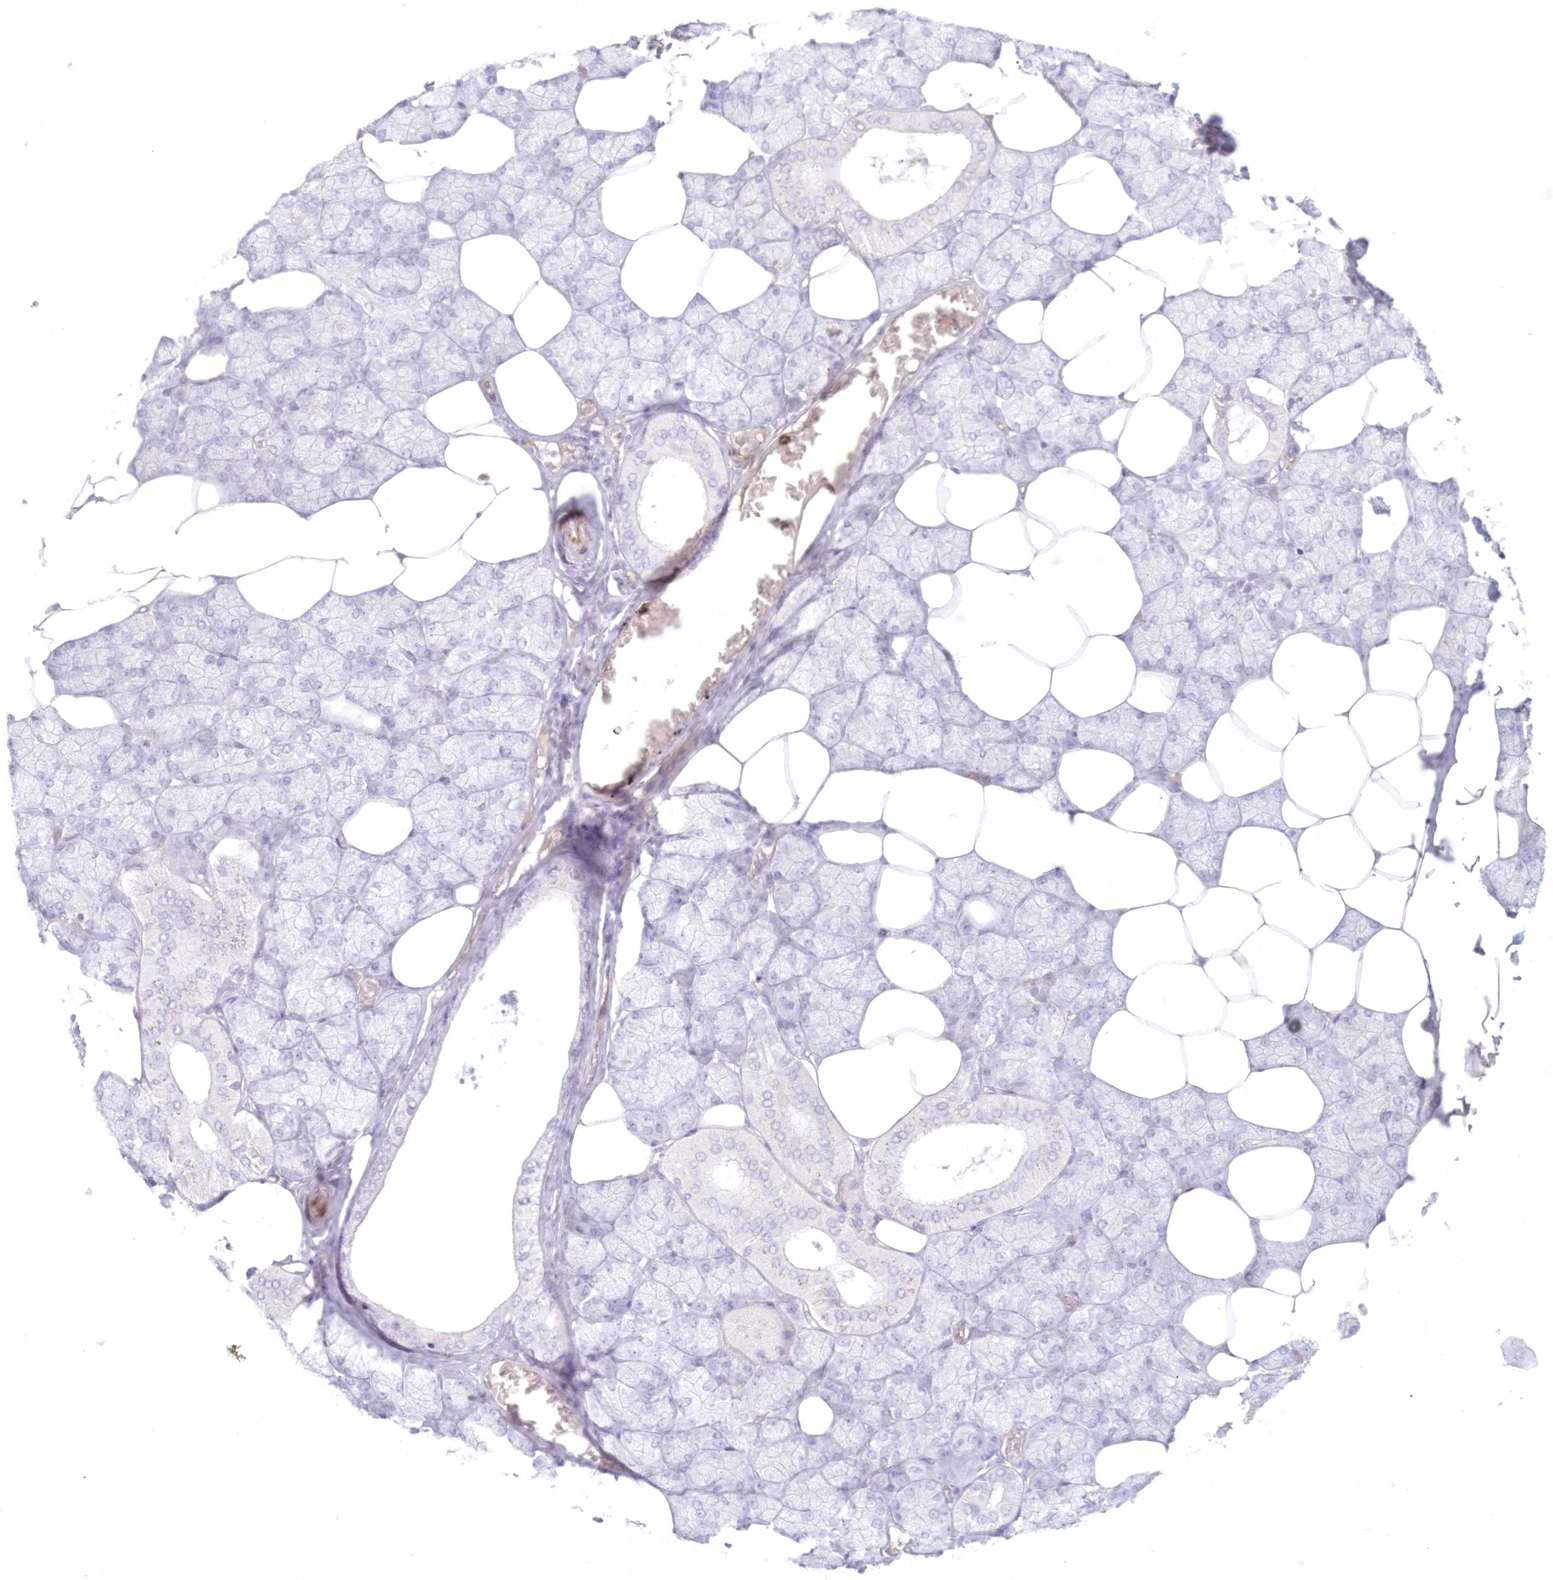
{"staining": {"intensity": "negative", "quantity": "none", "location": "none"}, "tissue": "salivary gland", "cell_type": "Glandular cells", "image_type": "normal", "snomed": [{"axis": "morphology", "description": "Normal tissue, NOS"}, {"axis": "topography", "description": "Salivary gland"}], "caption": "Immunohistochemistry micrograph of benign salivary gland stained for a protein (brown), which exhibits no staining in glandular cells. The staining was performed using DAB to visualize the protein expression in brown, while the nuclei were stained in blue with hematoxylin (Magnification: 20x).", "gene": "DMRTB1", "patient": {"sex": "male", "age": 62}}